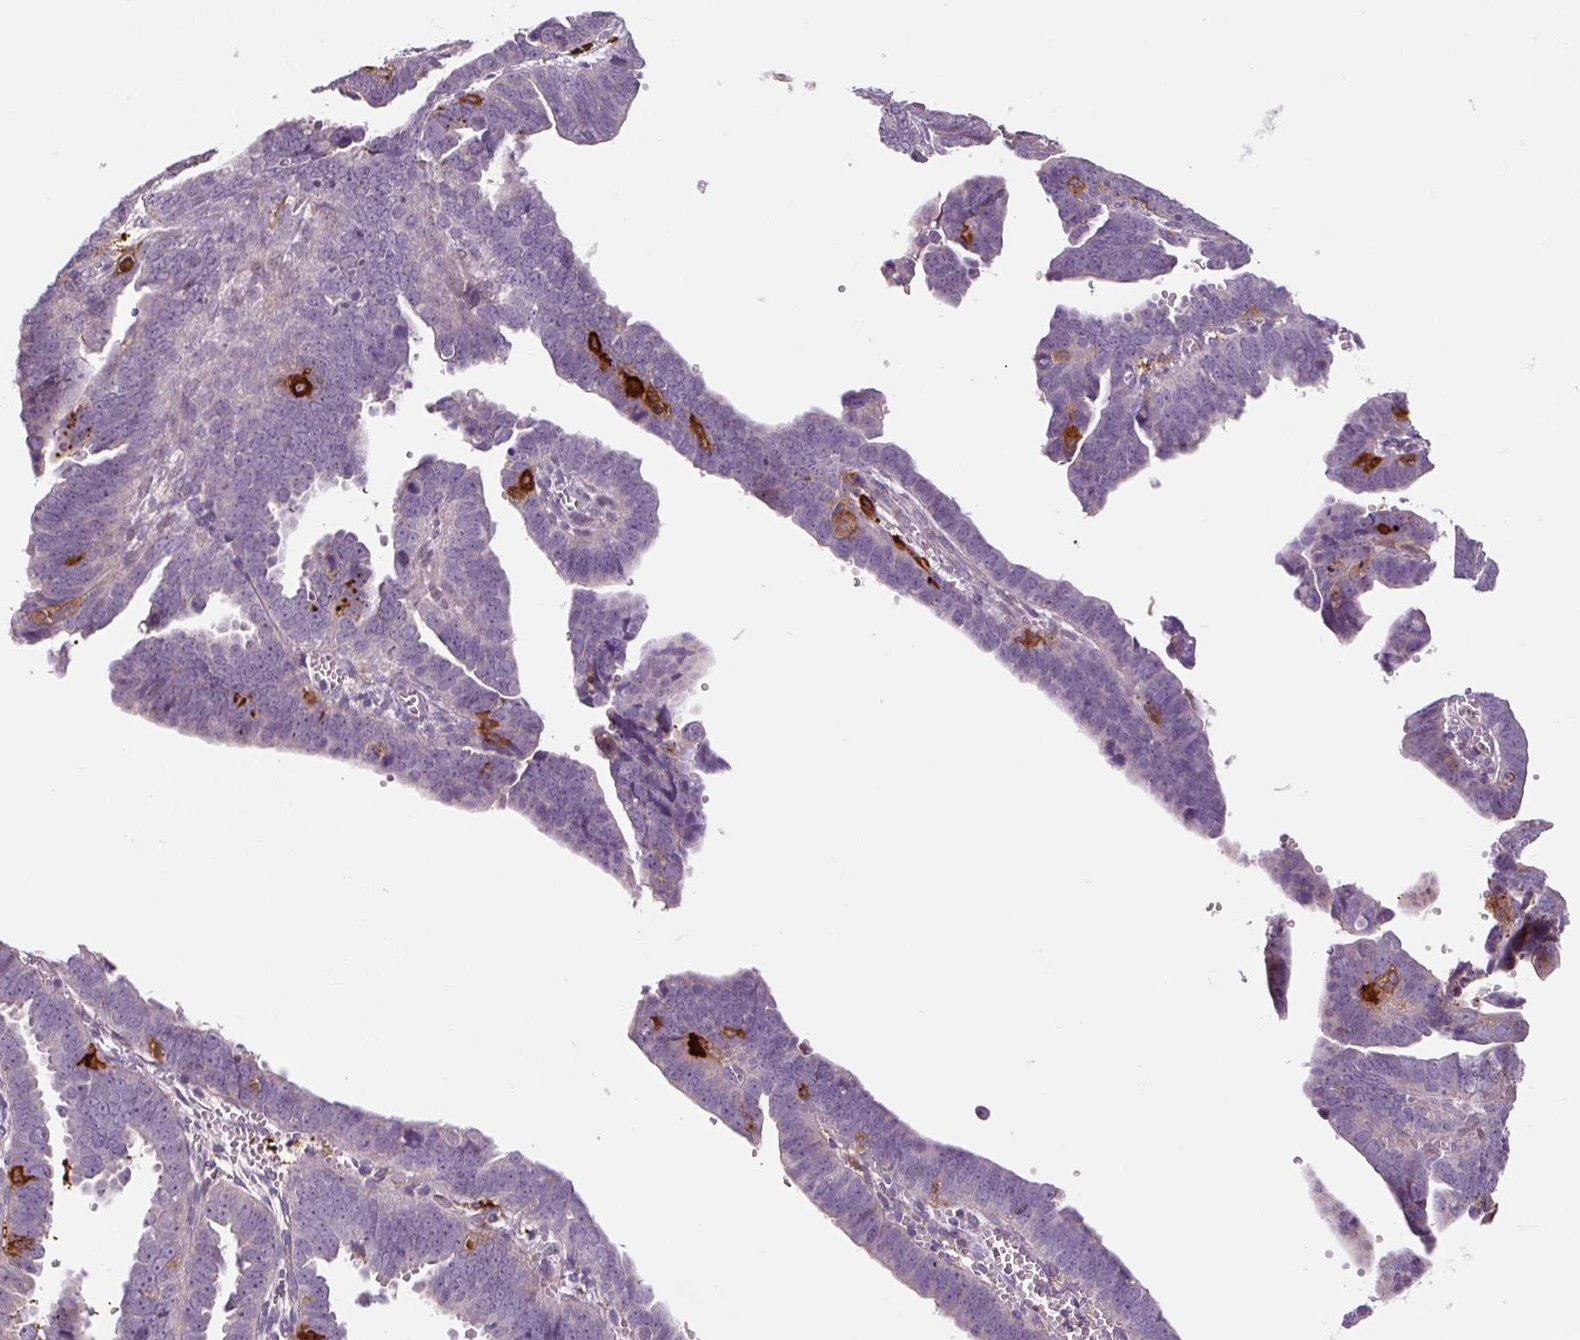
{"staining": {"intensity": "strong", "quantity": "<25%", "location": "cytoplasmic/membranous"}, "tissue": "endometrial cancer", "cell_type": "Tumor cells", "image_type": "cancer", "snomed": [{"axis": "morphology", "description": "Adenocarcinoma, NOS"}, {"axis": "topography", "description": "Endometrium"}], "caption": "Endometrial adenocarcinoma tissue reveals strong cytoplasmic/membranous staining in about <25% of tumor cells, visualized by immunohistochemistry.", "gene": "FUT10", "patient": {"sex": "female", "age": 75}}